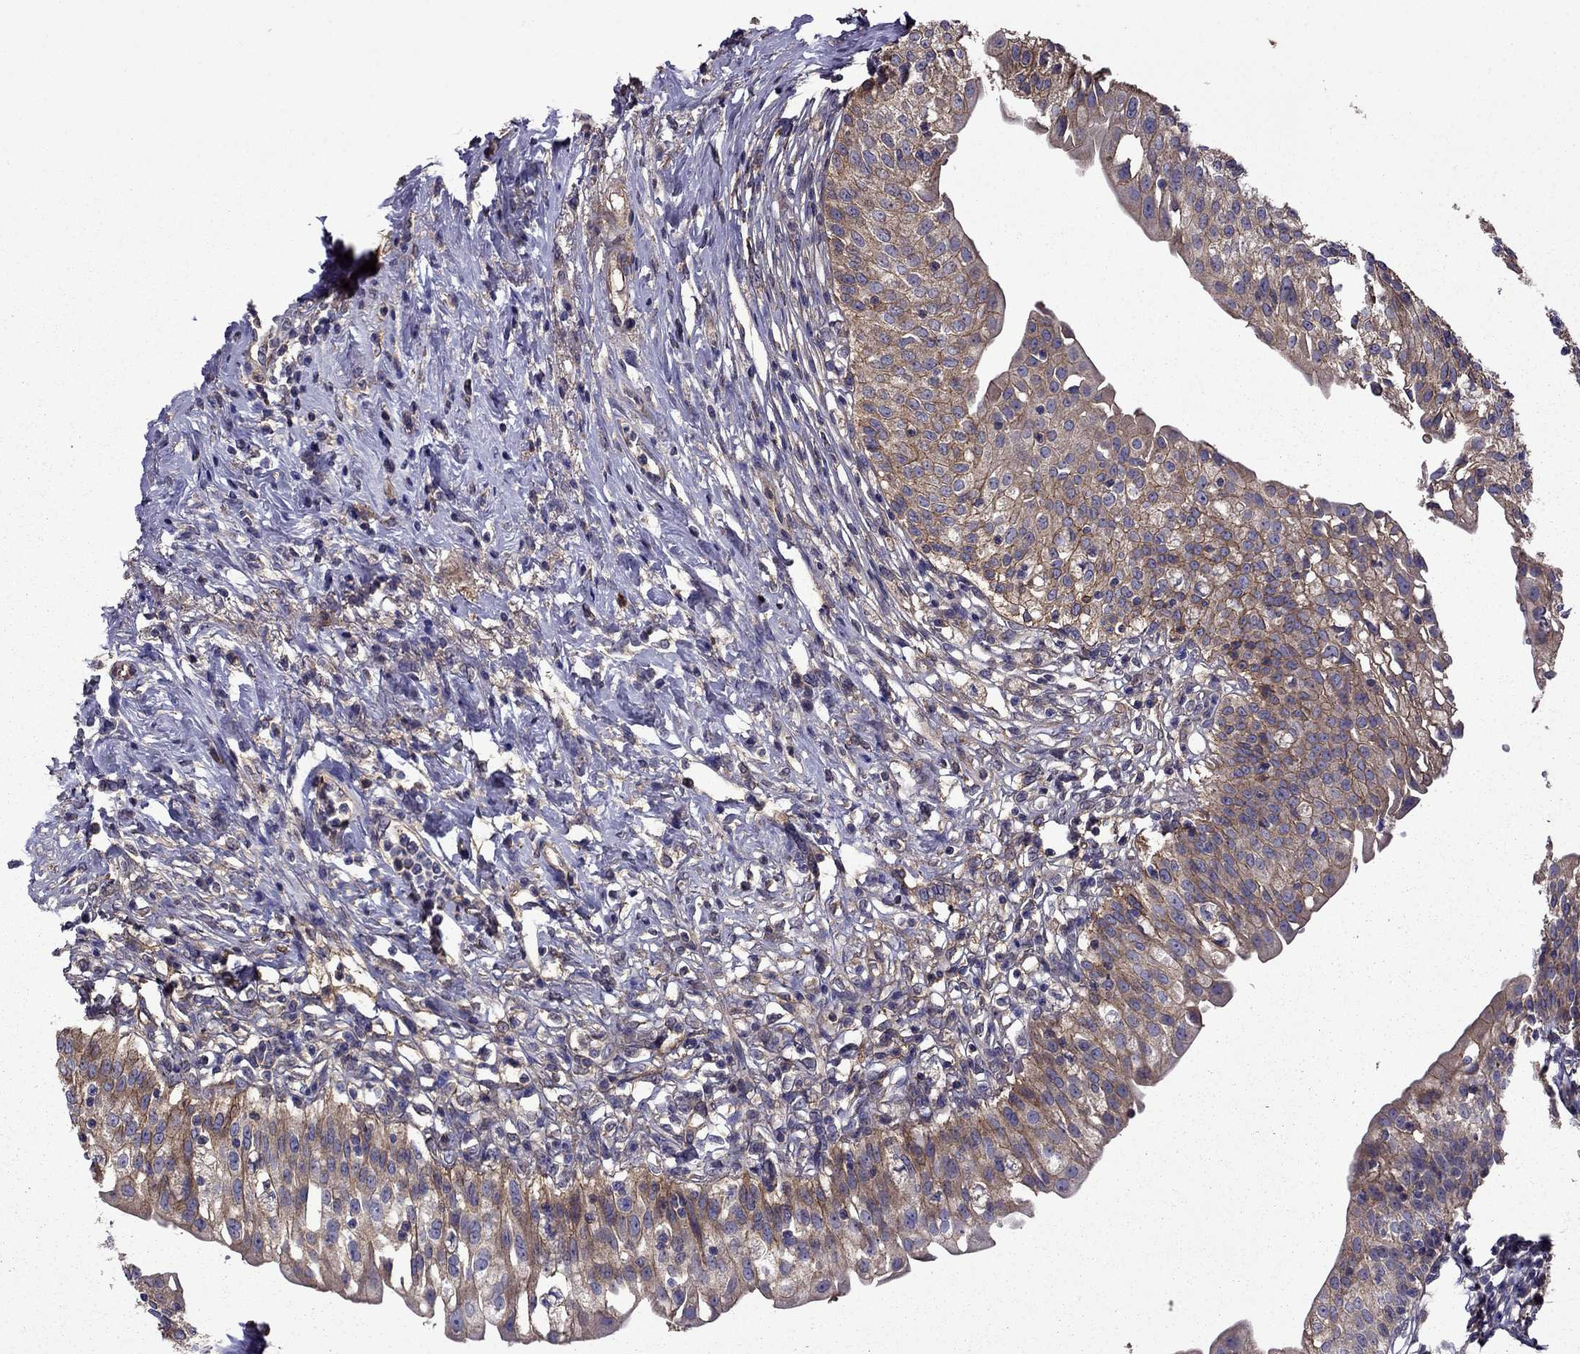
{"staining": {"intensity": "strong", "quantity": "25%-75%", "location": "cytoplasmic/membranous"}, "tissue": "urinary bladder", "cell_type": "Urothelial cells", "image_type": "normal", "snomed": [{"axis": "morphology", "description": "Normal tissue, NOS"}, {"axis": "topography", "description": "Urinary bladder"}], "caption": "IHC of benign urinary bladder reveals high levels of strong cytoplasmic/membranous expression in about 25%-75% of urothelial cells. The protein of interest is shown in brown color, while the nuclei are stained blue.", "gene": "ITGB1", "patient": {"sex": "male", "age": 76}}